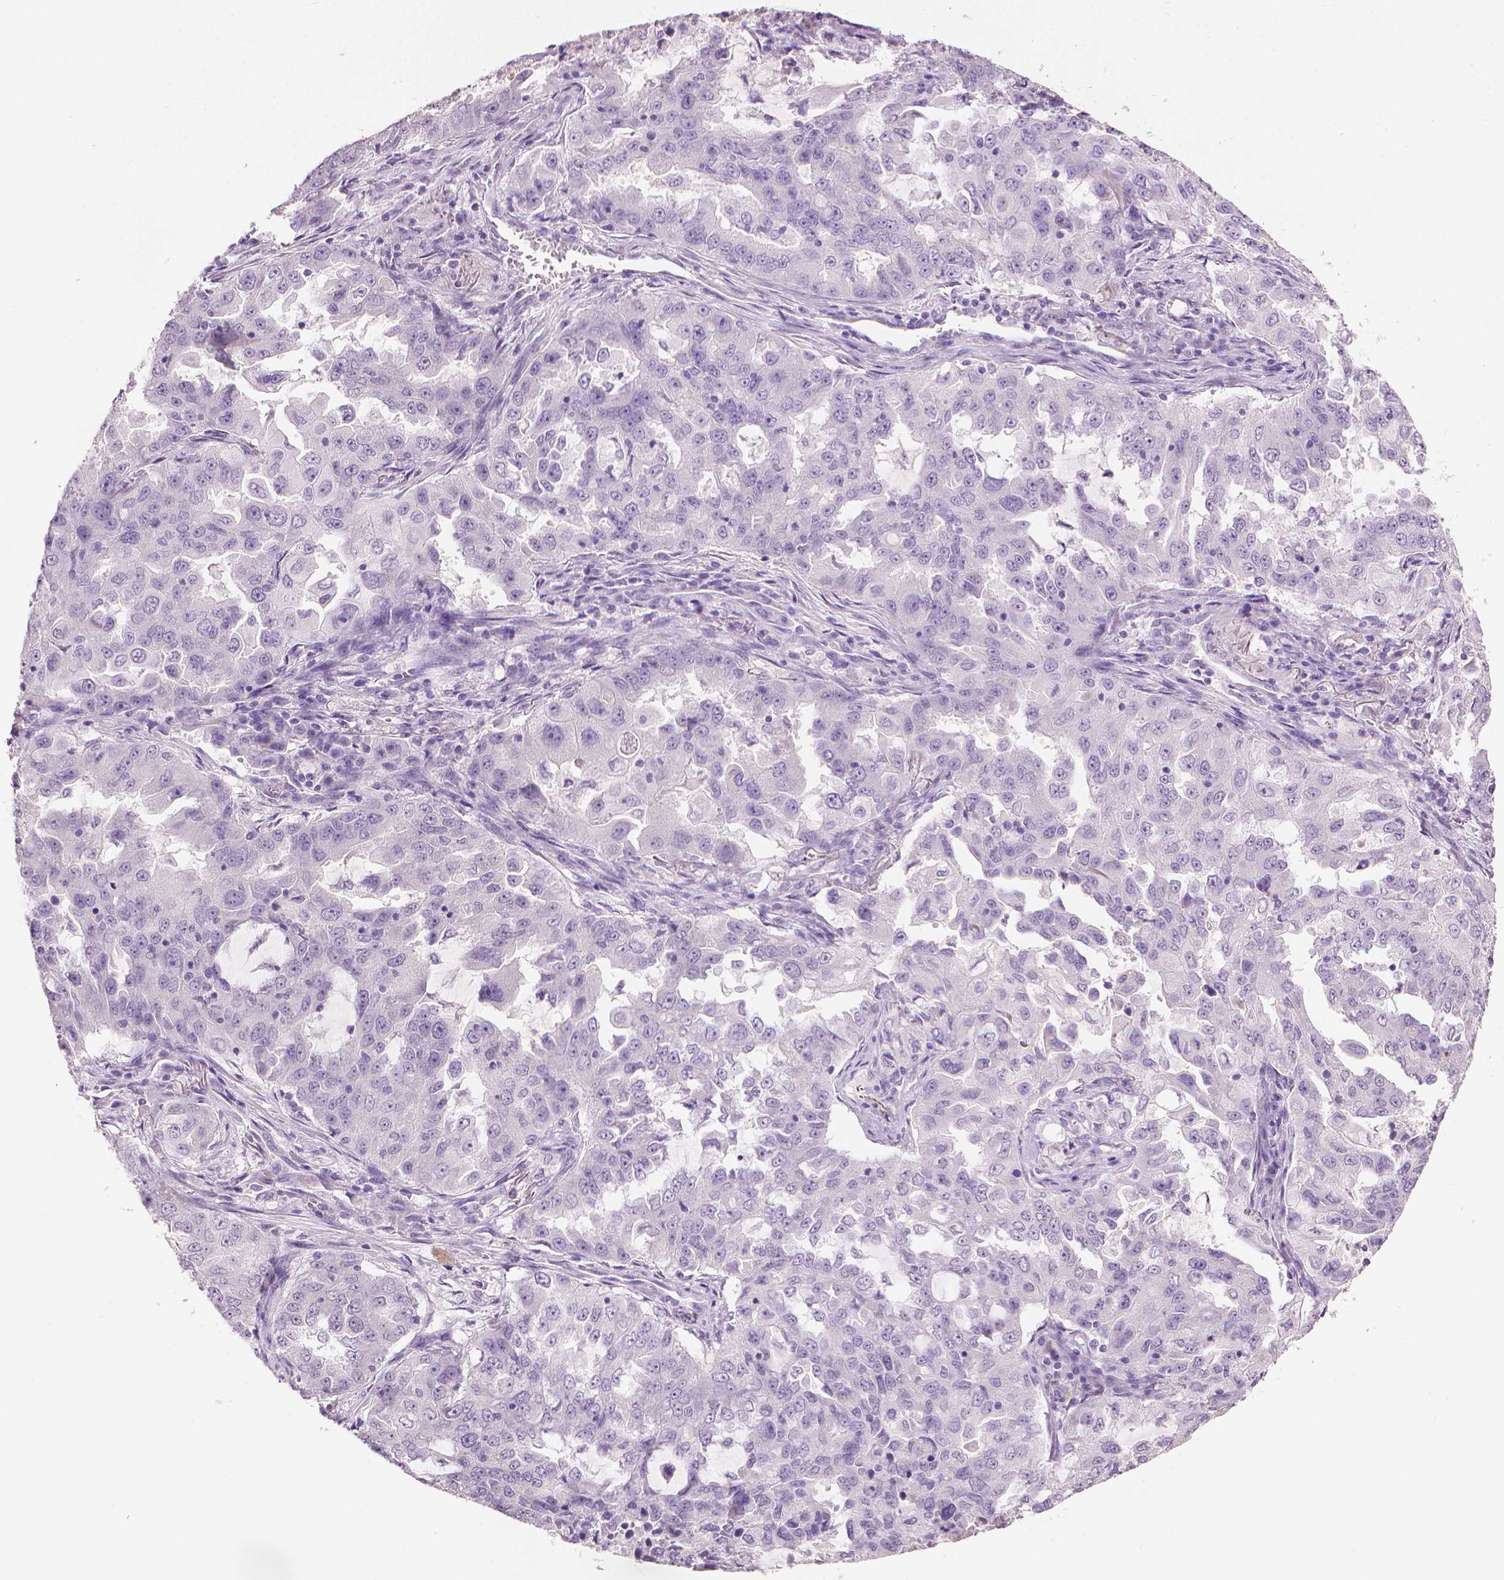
{"staining": {"intensity": "negative", "quantity": "none", "location": "none"}, "tissue": "lung cancer", "cell_type": "Tumor cells", "image_type": "cancer", "snomed": [{"axis": "morphology", "description": "Adenocarcinoma, NOS"}, {"axis": "topography", "description": "Lung"}], "caption": "Tumor cells show no significant protein expression in lung cancer (adenocarcinoma).", "gene": "MLANA", "patient": {"sex": "female", "age": 61}}